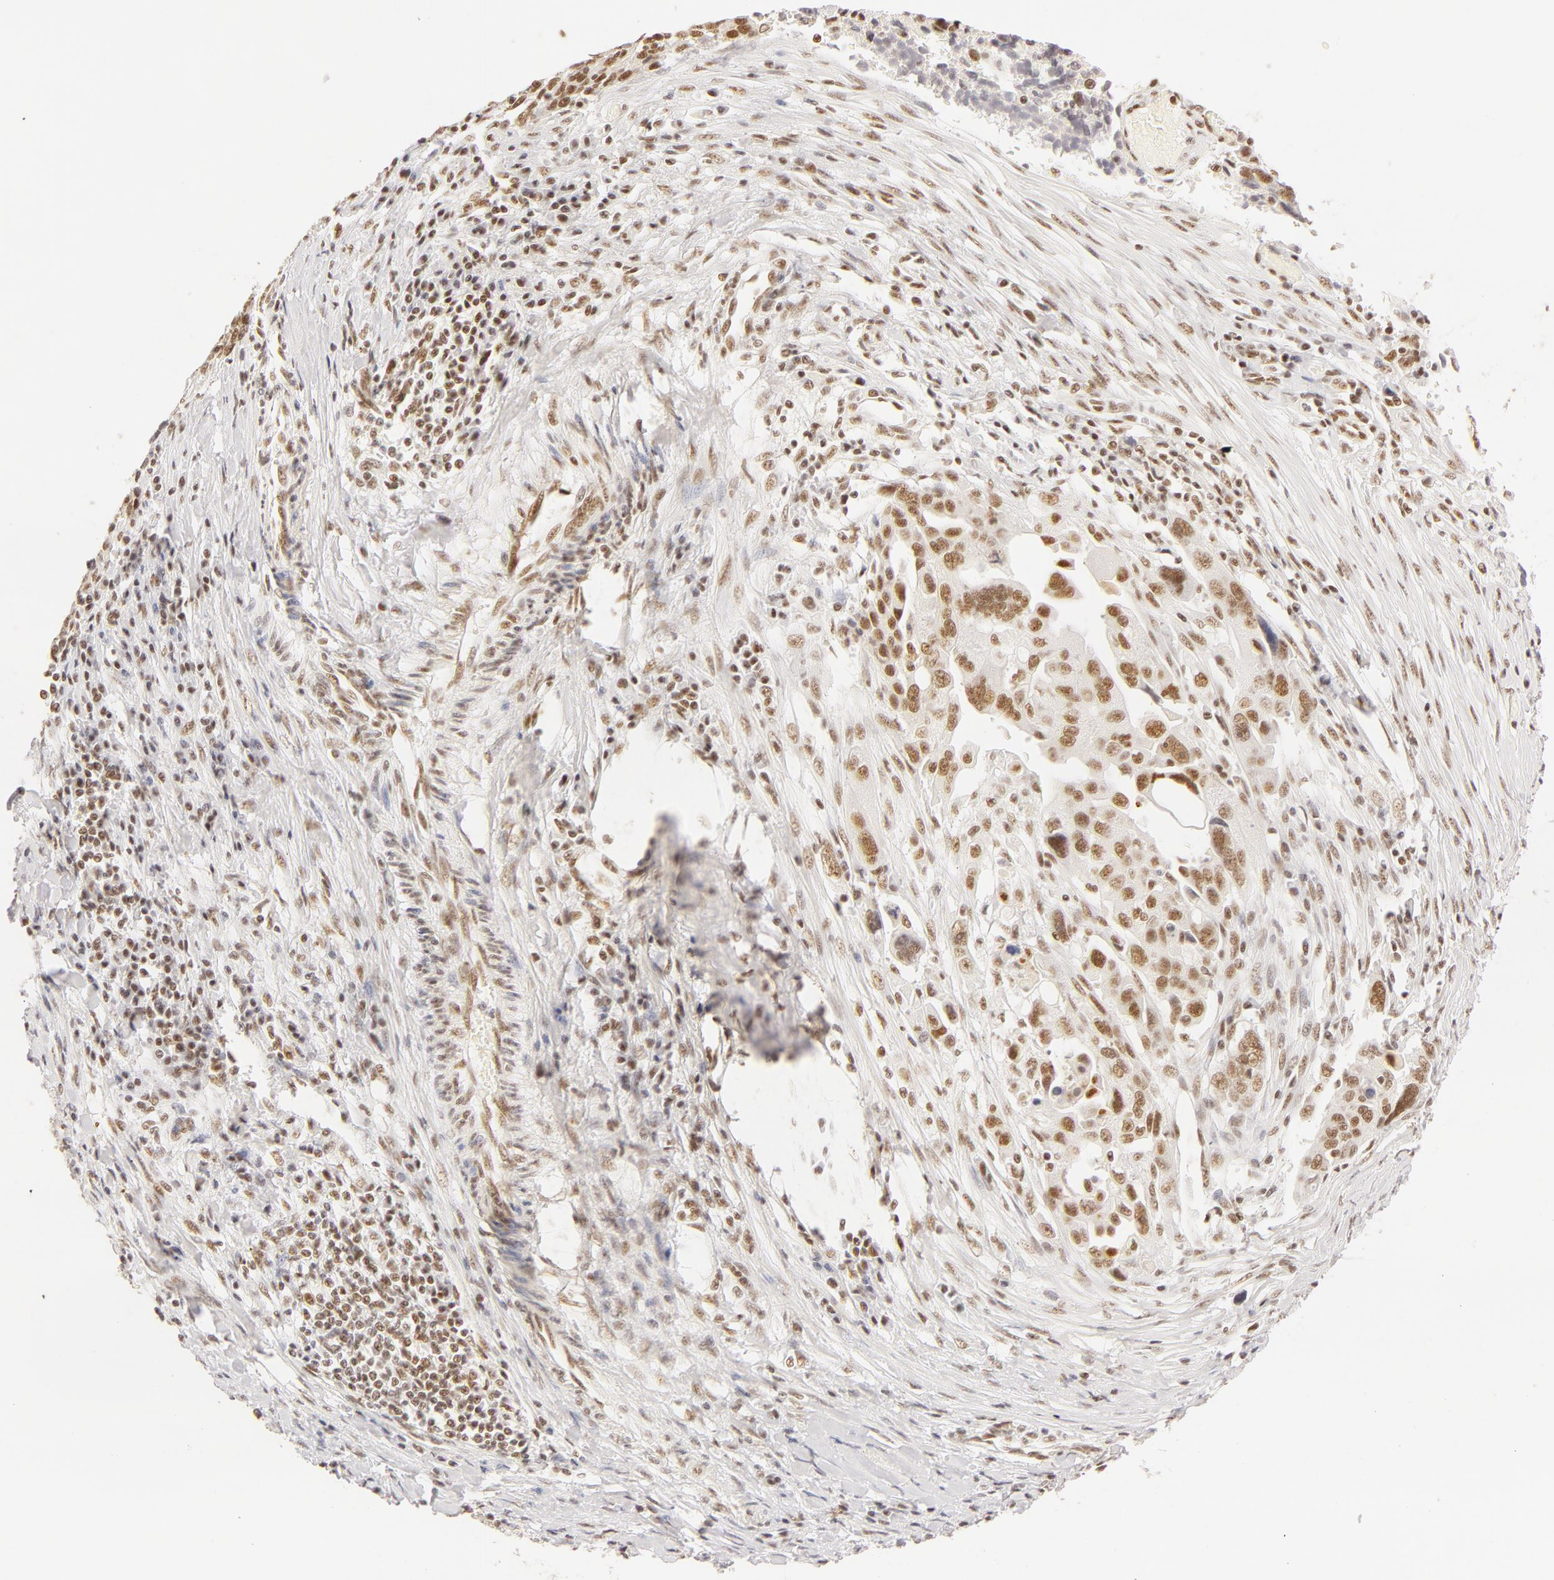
{"staining": {"intensity": "moderate", "quantity": ">75%", "location": "nuclear"}, "tissue": "ovarian cancer", "cell_type": "Tumor cells", "image_type": "cancer", "snomed": [{"axis": "morphology", "description": "Carcinoma, endometroid"}, {"axis": "topography", "description": "Ovary"}], "caption": "Tumor cells demonstrate medium levels of moderate nuclear expression in approximately >75% of cells in human ovarian cancer.", "gene": "RBM39", "patient": {"sex": "female", "age": 75}}